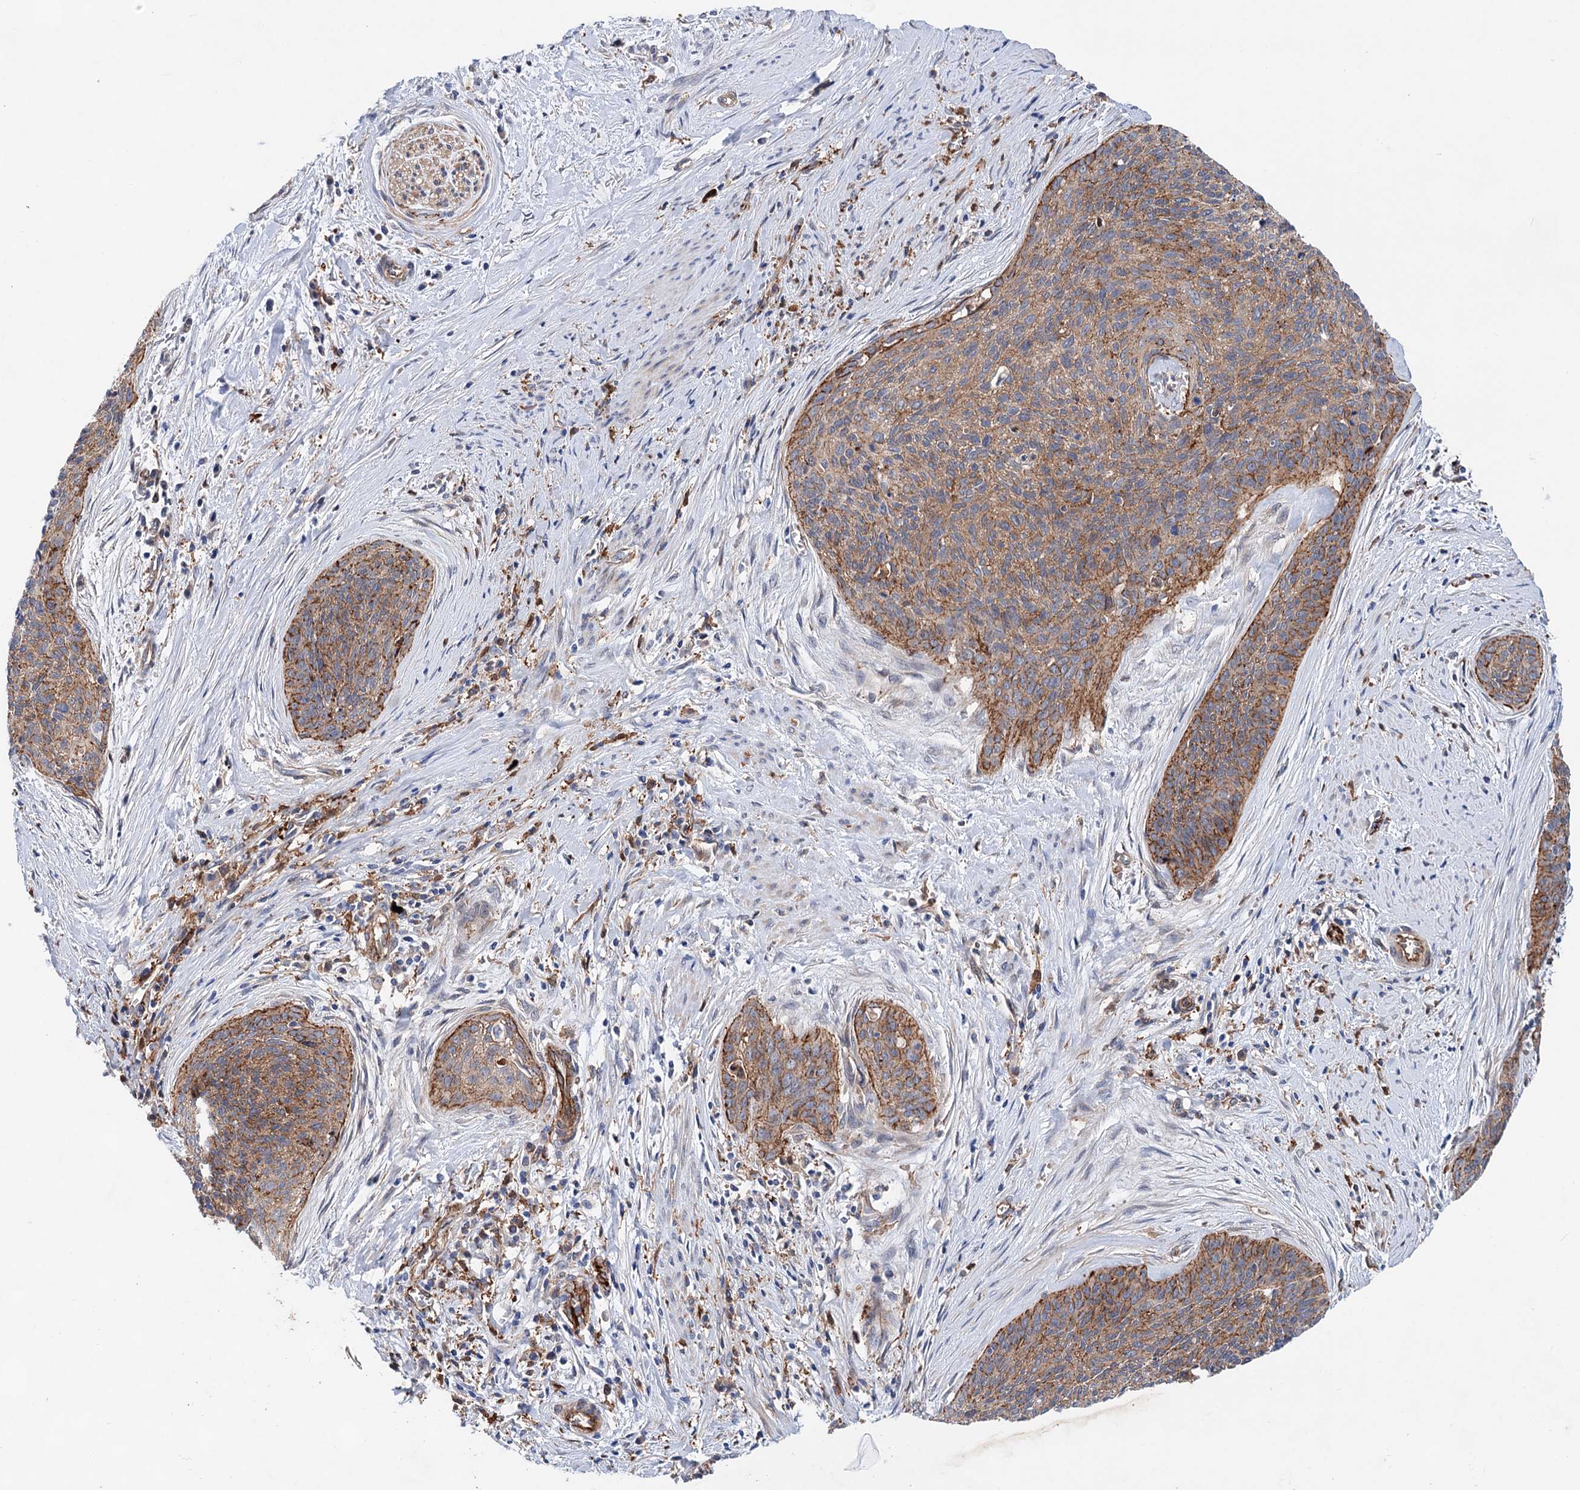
{"staining": {"intensity": "moderate", "quantity": ">75%", "location": "cytoplasmic/membranous"}, "tissue": "cervical cancer", "cell_type": "Tumor cells", "image_type": "cancer", "snomed": [{"axis": "morphology", "description": "Squamous cell carcinoma, NOS"}, {"axis": "topography", "description": "Cervix"}], "caption": "Tumor cells show moderate cytoplasmic/membranous staining in approximately >75% of cells in cervical cancer.", "gene": "TMTC3", "patient": {"sex": "female", "age": 55}}